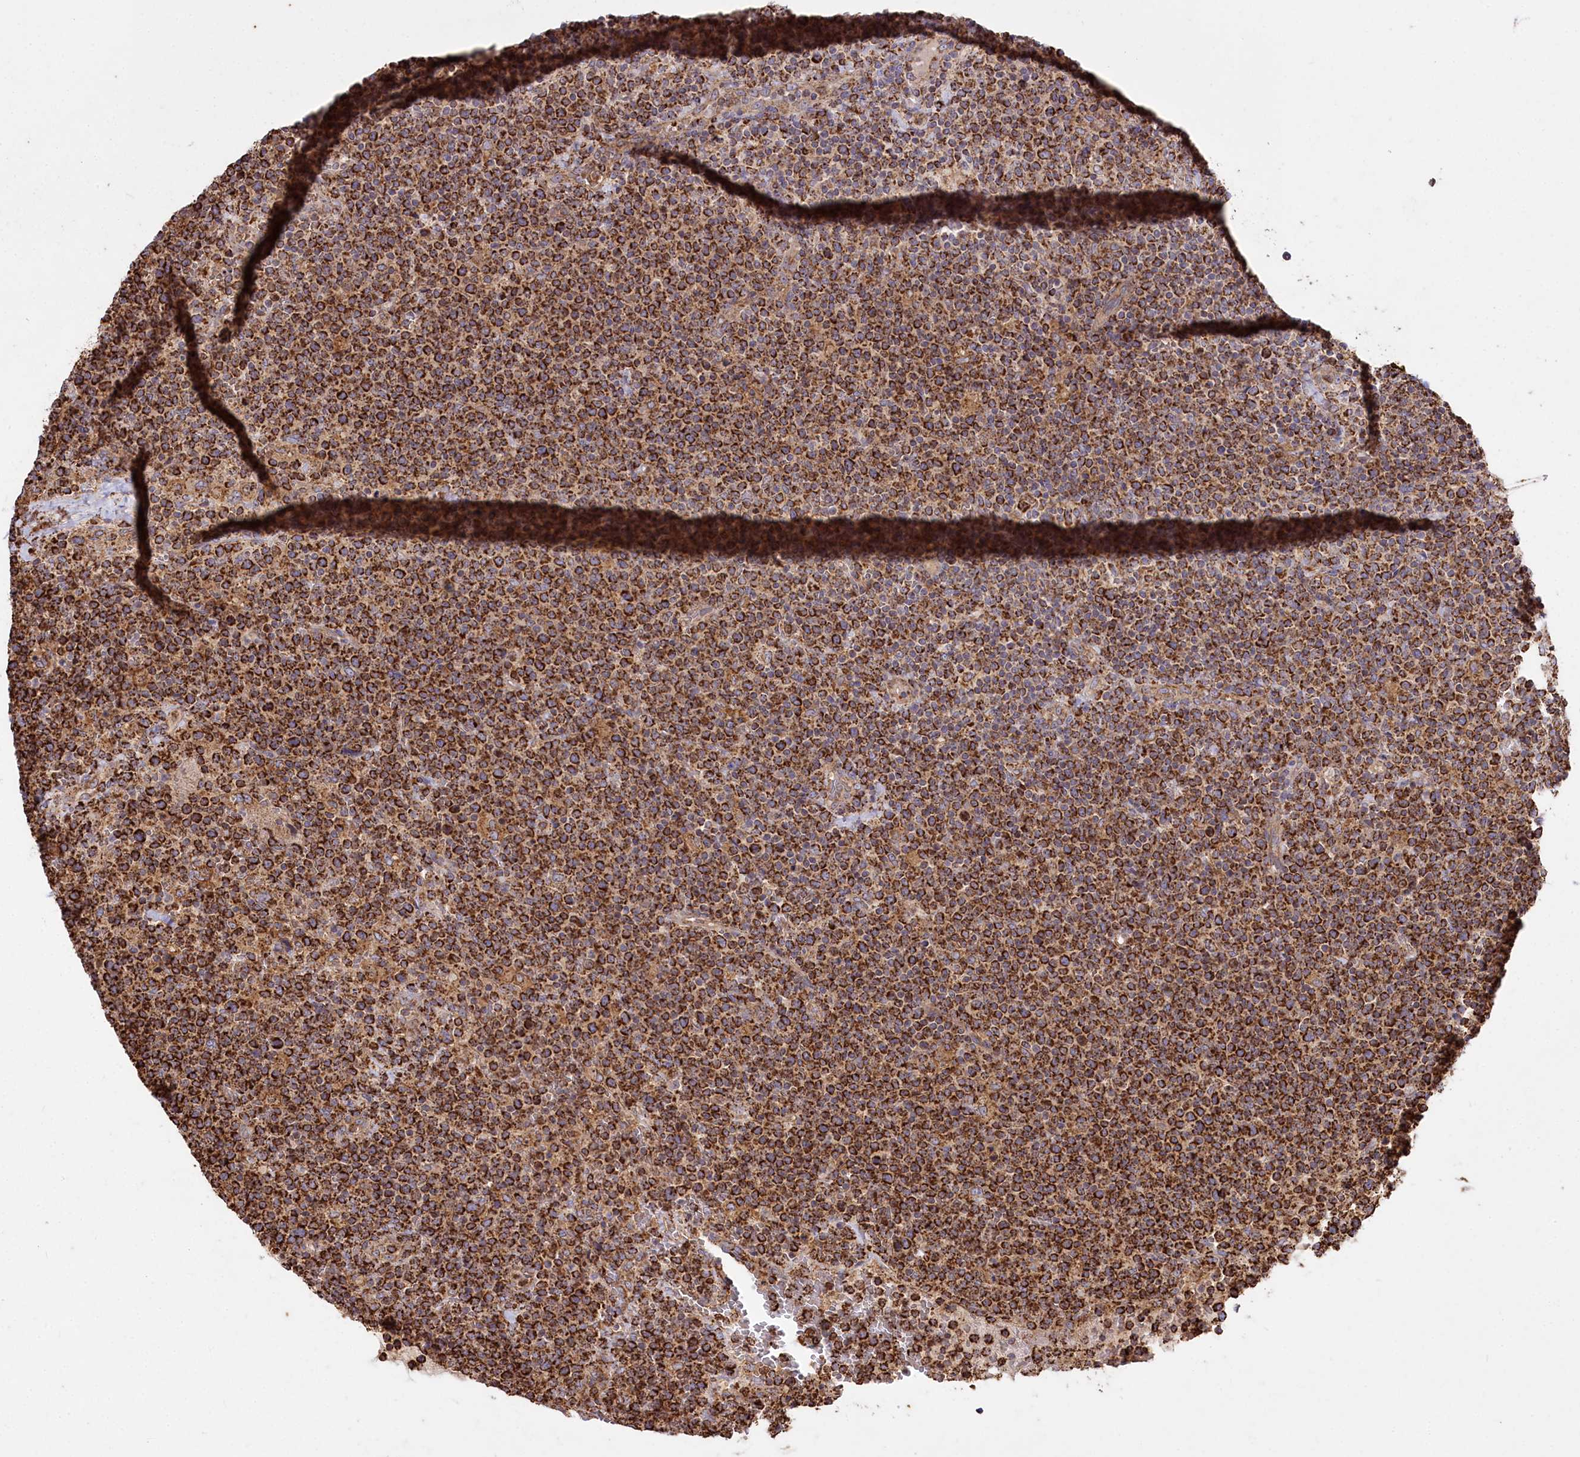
{"staining": {"intensity": "strong", "quantity": ">75%", "location": "cytoplasmic/membranous"}, "tissue": "lymphoma", "cell_type": "Tumor cells", "image_type": "cancer", "snomed": [{"axis": "morphology", "description": "Malignant lymphoma, non-Hodgkin's type, High grade"}, {"axis": "topography", "description": "Lymph node"}], "caption": "Protein staining of malignant lymphoma, non-Hodgkin's type (high-grade) tissue demonstrates strong cytoplasmic/membranous staining in about >75% of tumor cells. (DAB IHC with brightfield microscopy, high magnification).", "gene": "CARD19", "patient": {"sex": "male", "age": 61}}